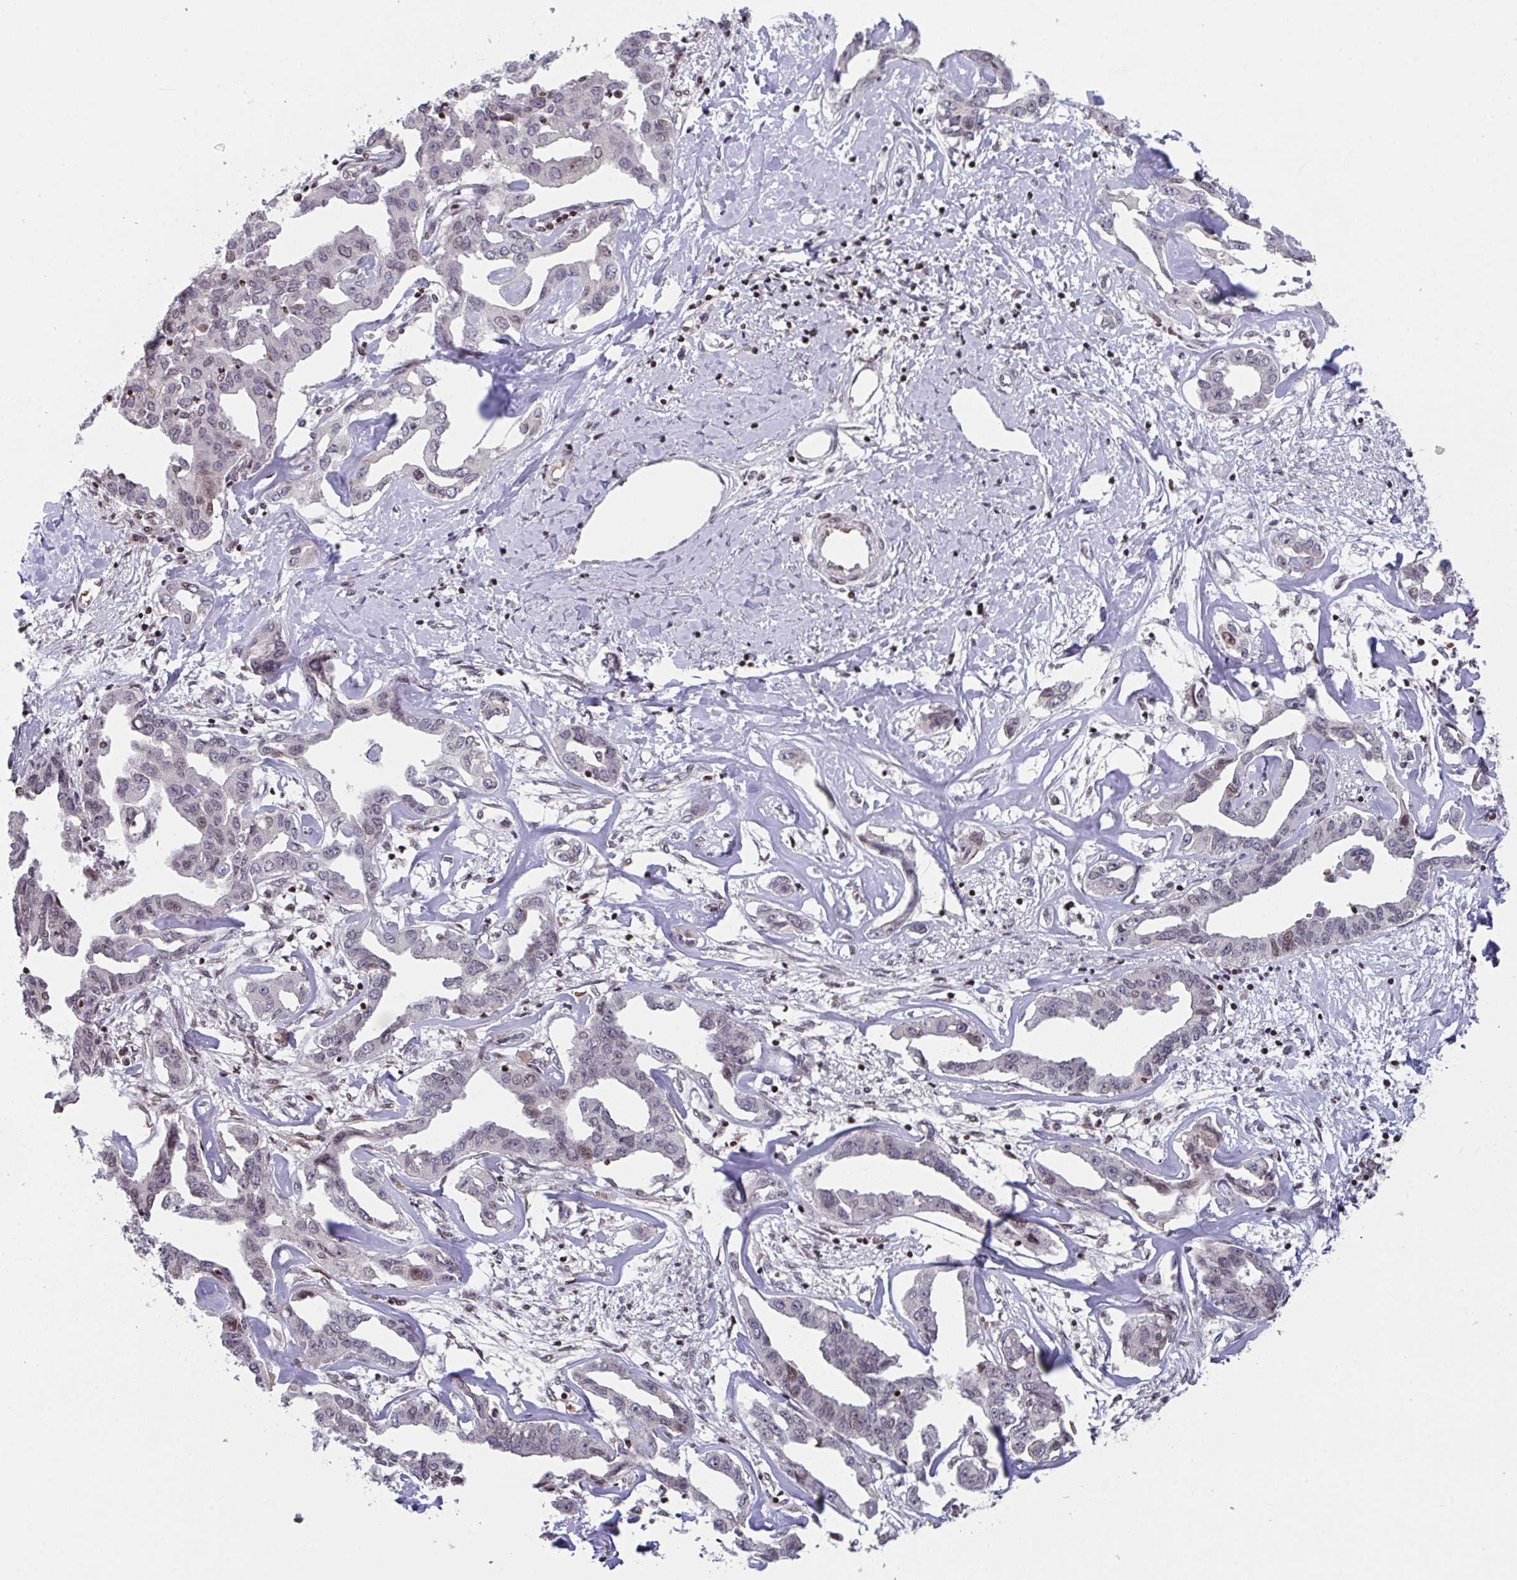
{"staining": {"intensity": "weak", "quantity": "<25%", "location": "nuclear"}, "tissue": "liver cancer", "cell_type": "Tumor cells", "image_type": "cancer", "snomed": [{"axis": "morphology", "description": "Cholangiocarcinoma"}, {"axis": "topography", "description": "Liver"}], "caption": "This is a histopathology image of immunohistochemistry (IHC) staining of liver cancer (cholangiocarcinoma), which shows no expression in tumor cells. (DAB (3,3'-diaminobenzidine) immunohistochemistry with hematoxylin counter stain).", "gene": "PCDHB8", "patient": {"sex": "male", "age": 59}}